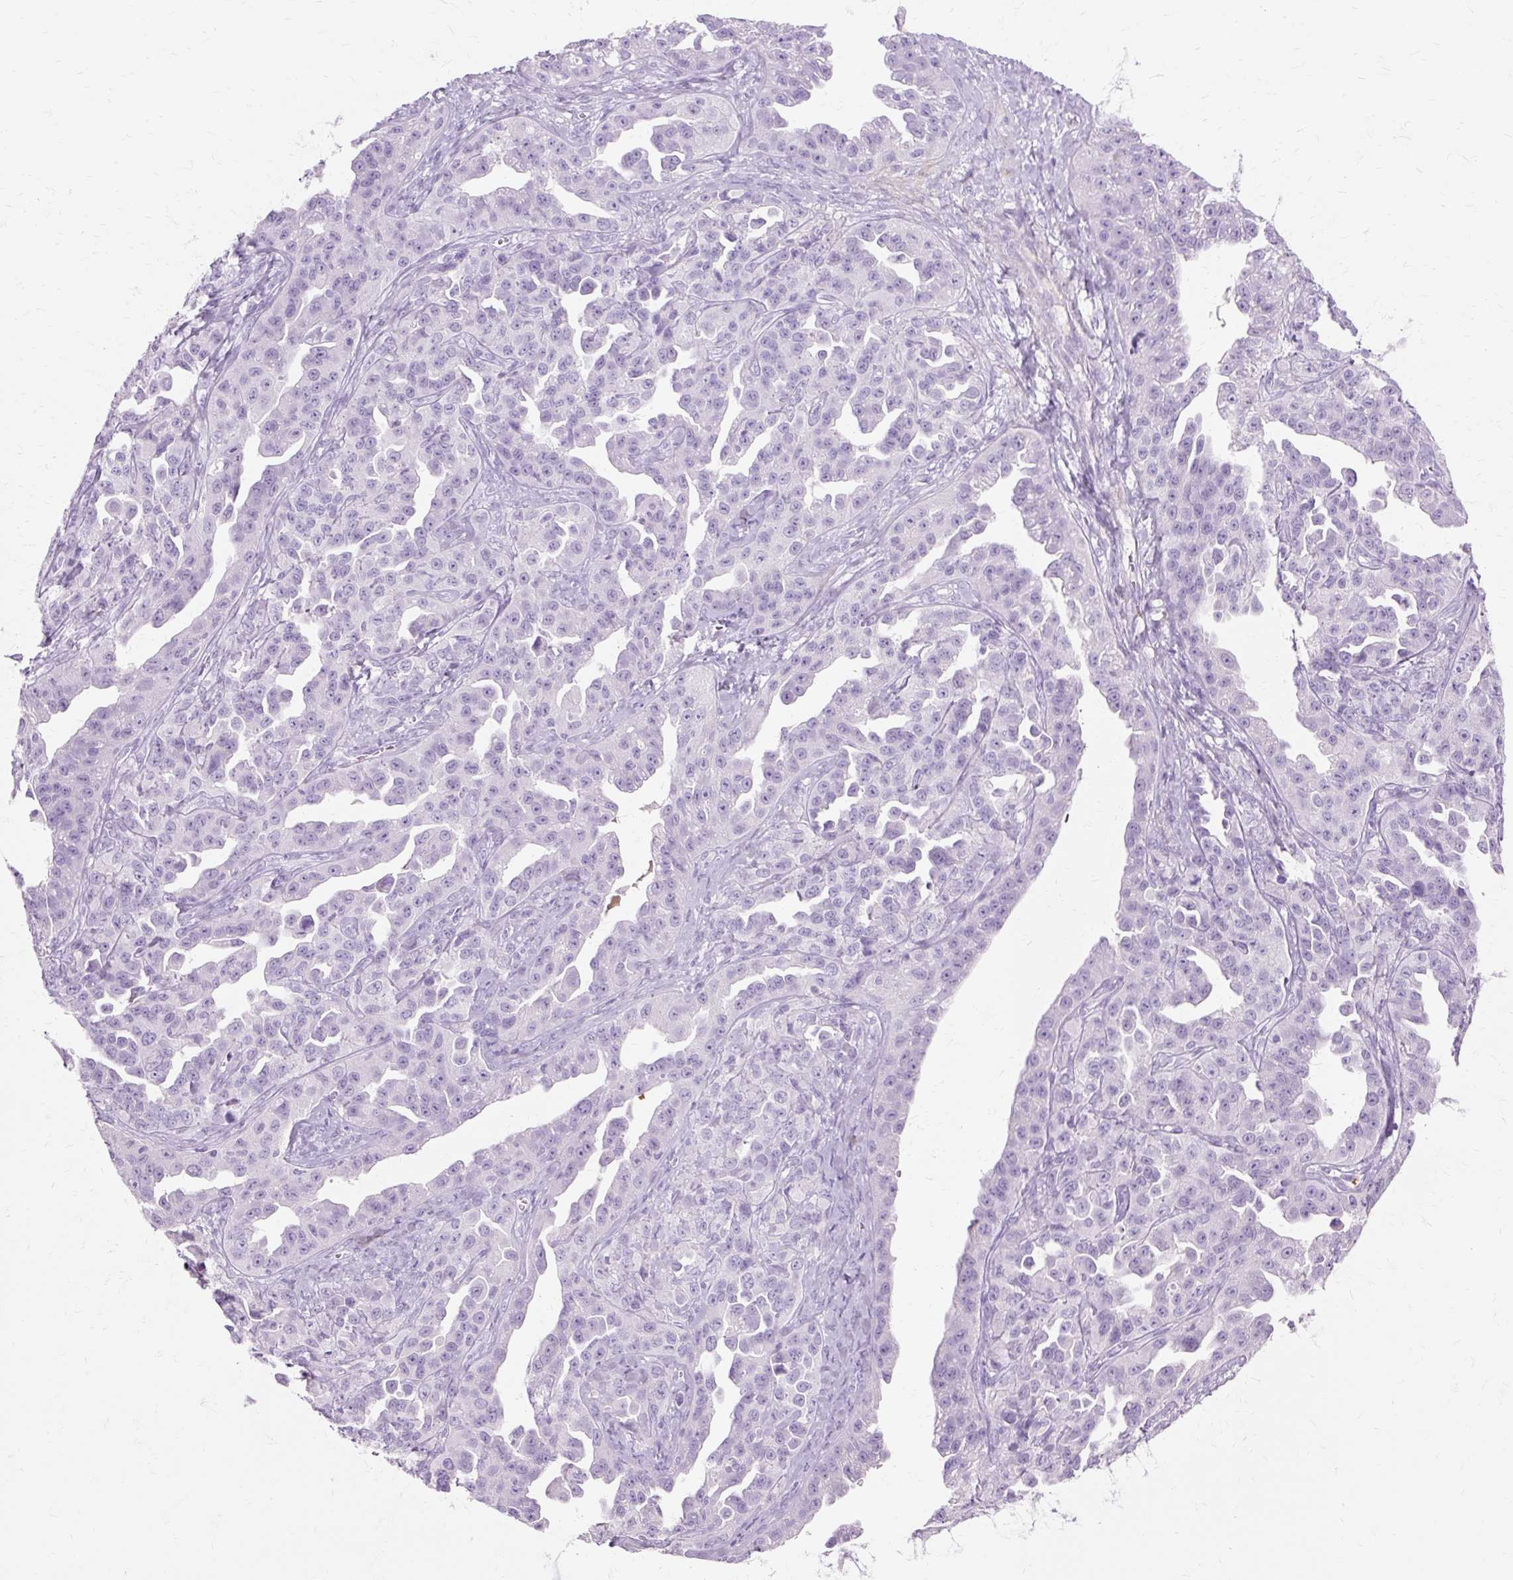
{"staining": {"intensity": "negative", "quantity": "none", "location": "none"}, "tissue": "ovarian cancer", "cell_type": "Tumor cells", "image_type": "cancer", "snomed": [{"axis": "morphology", "description": "Cystadenocarcinoma, serous, NOS"}, {"axis": "topography", "description": "Ovary"}], "caption": "Immunohistochemistry photomicrograph of ovarian cancer stained for a protein (brown), which demonstrates no staining in tumor cells.", "gene": "DEFA1", "patient": {"sex": "female", "age": 75}}